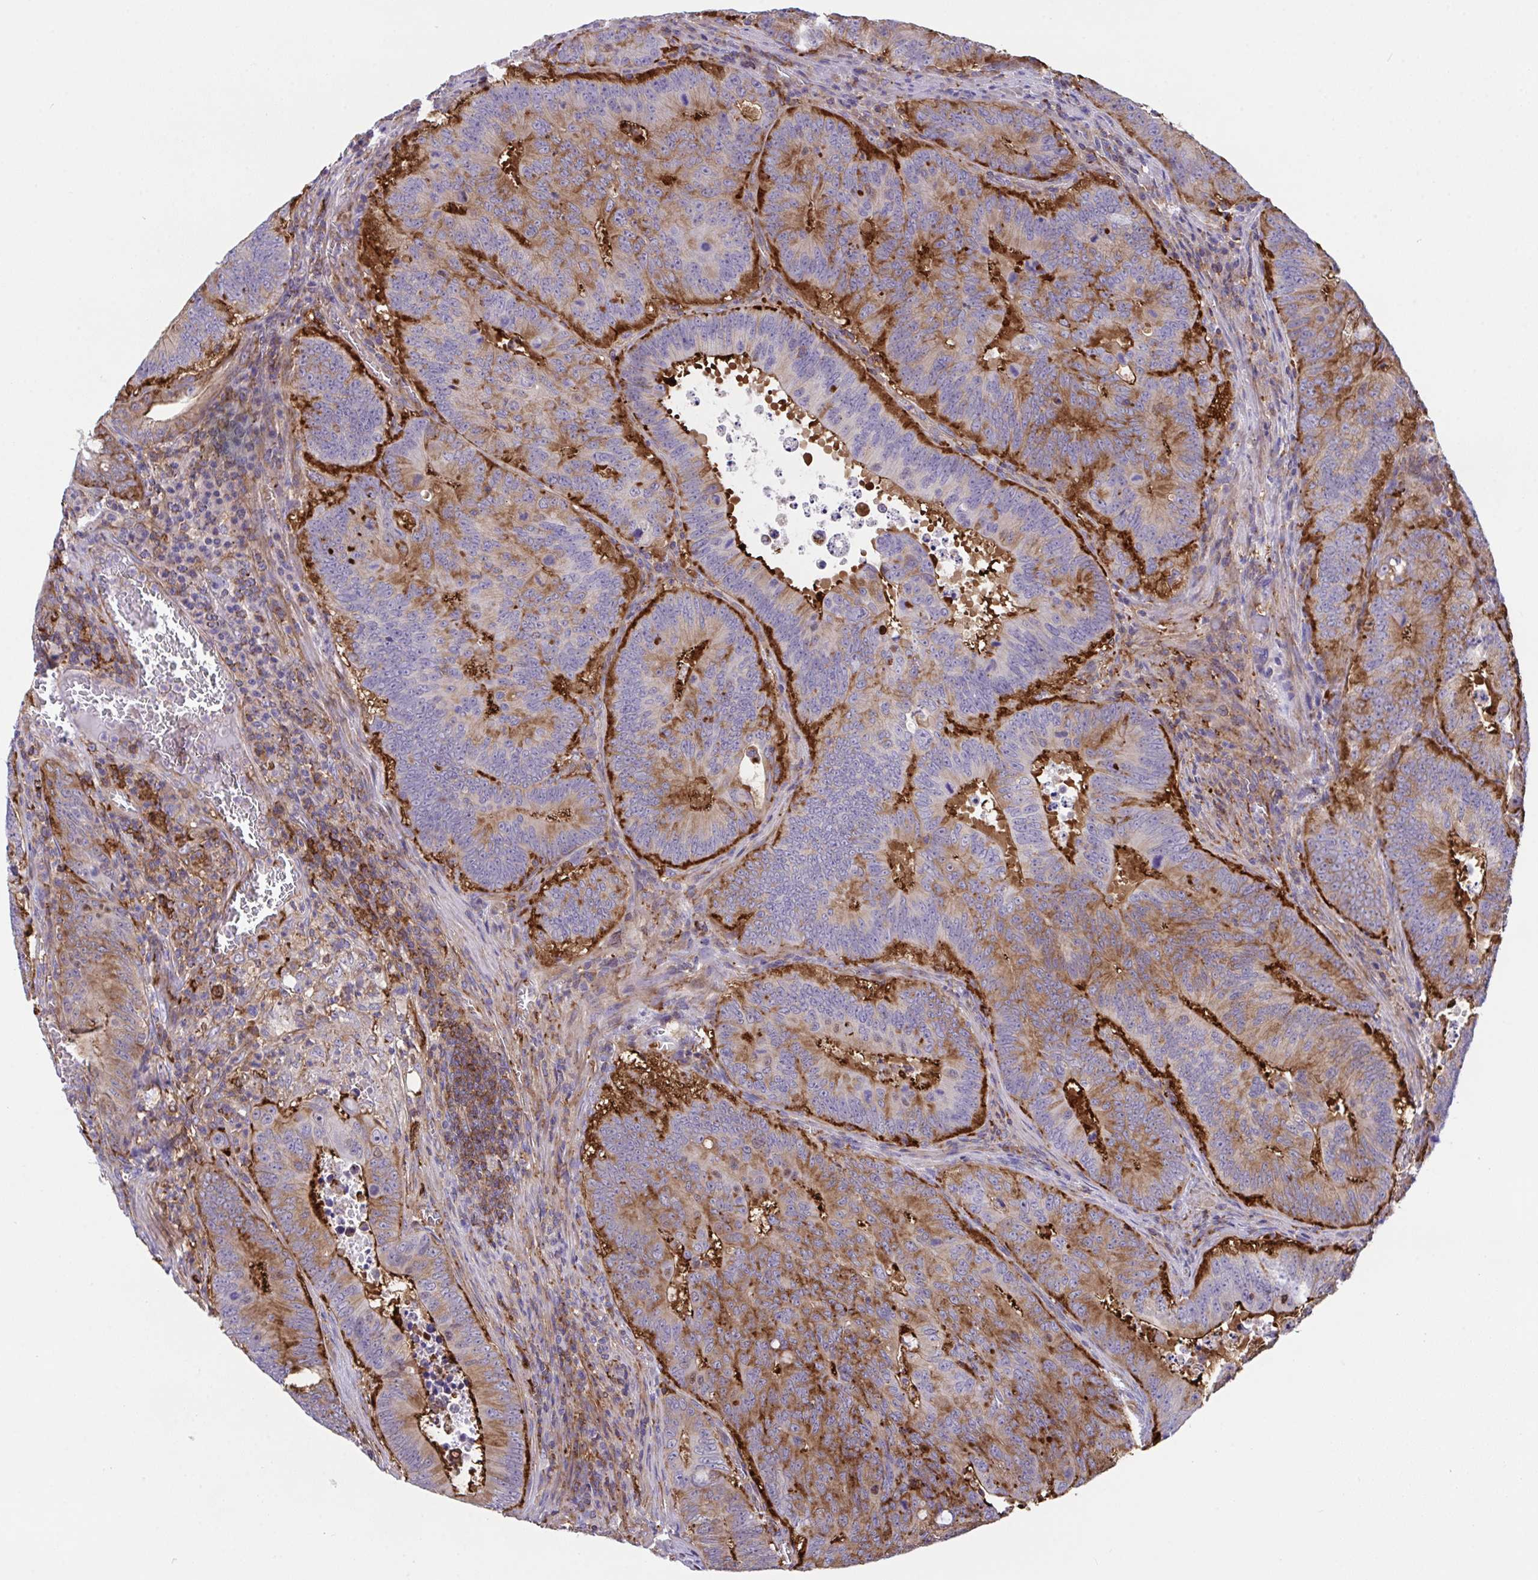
{"staining": {"intensity": "strong", "quantity": "25%-75%", "location": "cytoplasmic/membranous"}, "tissue": "colorectal cancer", "cell_type": "Tumor cells", "image_type": "cancer", "snomed": [{"axis": "morphology", "description": "Adenocarcinoma, NOS"}, {"axis": "topography", "description": "Colon"}], "caption": "Brown immunohistochemical staining in adenocarcinoma (colorectal) shows strong cytoplasmic/membranous staining in about 25%-75% of tumor cells. (DAB (3,3'-diaminobenzidine) IHC, brown staining for protein, blue staining for nuclei).", "gene": "PPIH", "patient": {"sex": "male", "age": 62}}